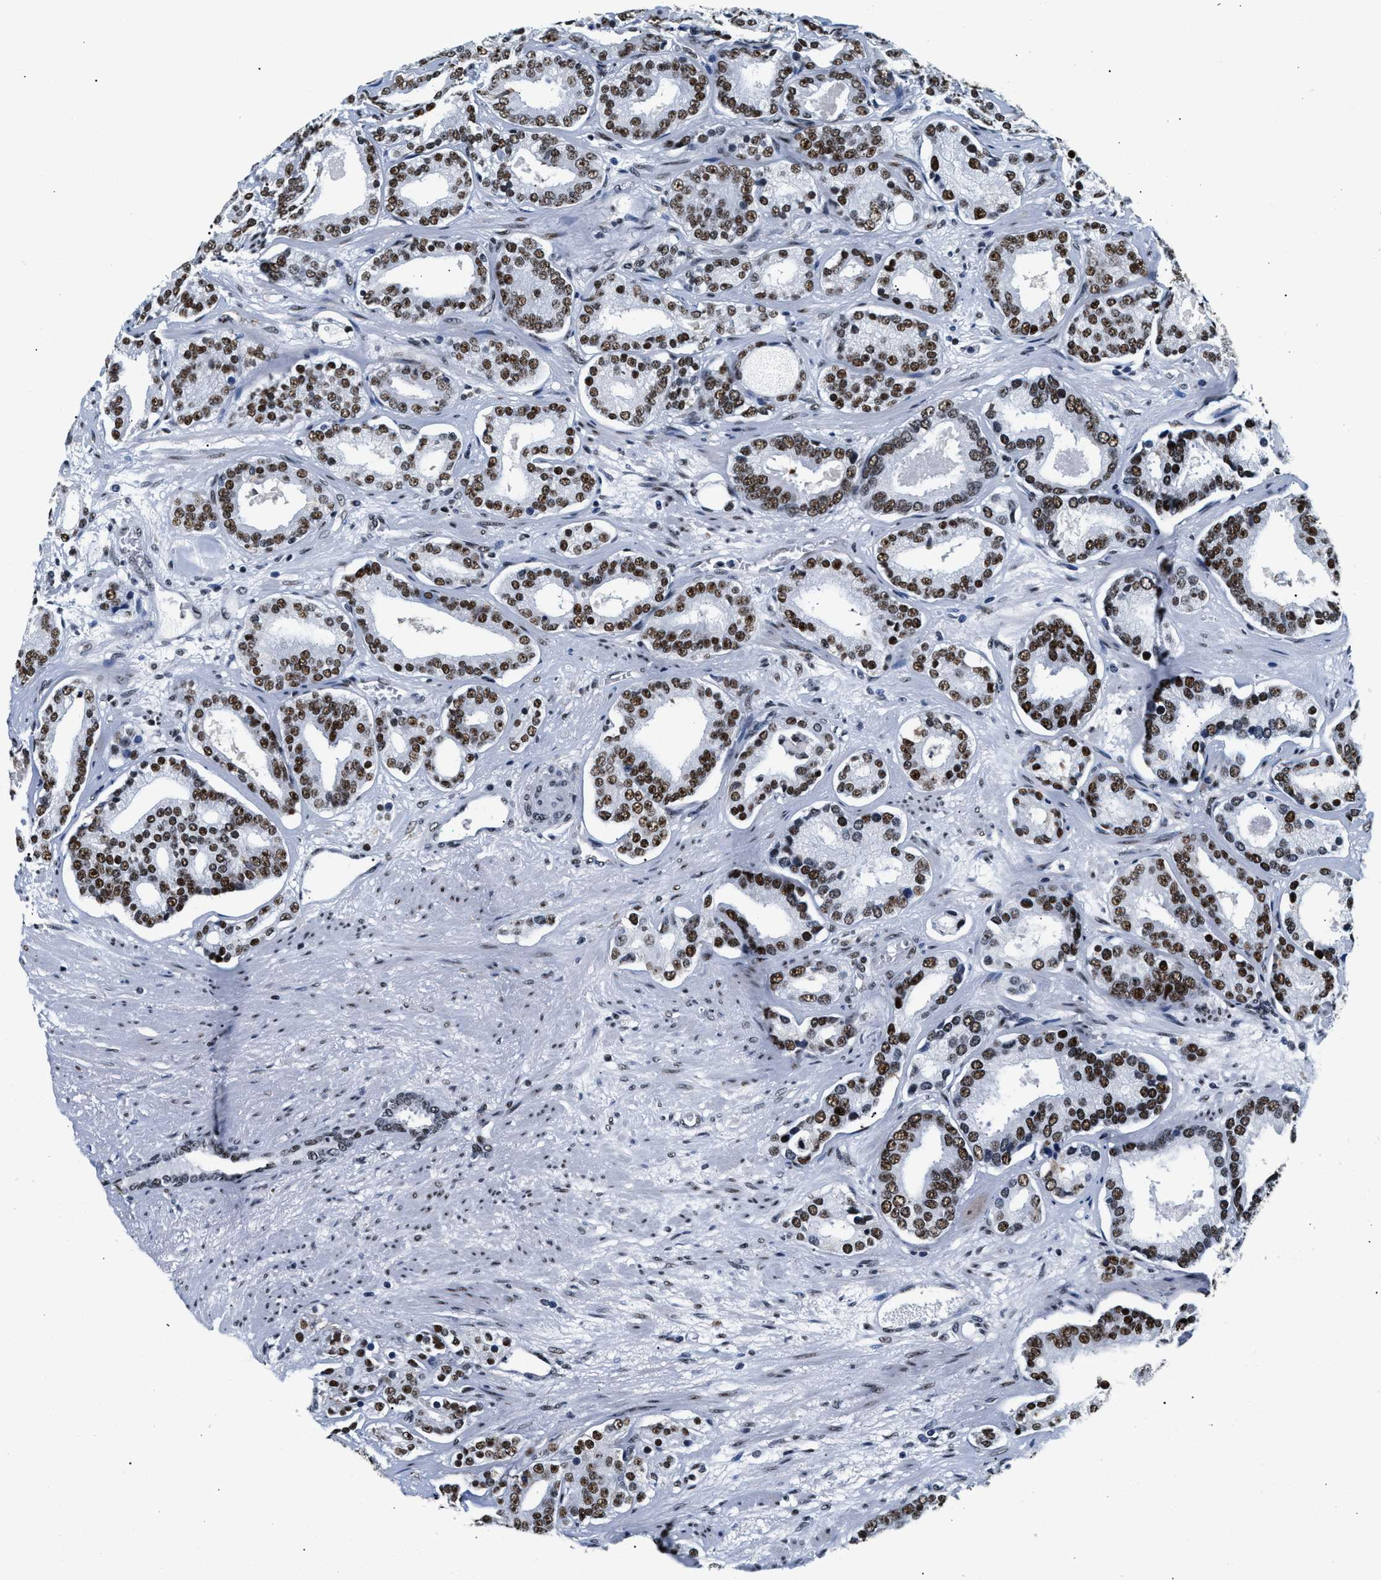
{"staining": {"intensity": "strong", "quantity": ">75%", "location": "nuclear"}, "tissue": "prostate cancer", "cell_type": "Tumor cells", "image_type": "cancer", "snomed": [{"axis": "morphology", "description": "Adenocarcinoma, Low grade"}, {"axis": "topography", "description": "Prostate"}], "caption": "Immunohistochemical staining of human low-grade adenocarcinoma (prostate) shows high levels of strong nuclear protein expression in approximately >75% of tumor cells.", "gene": "RAD50", "patient": {"sex": "male", "age": 63}}